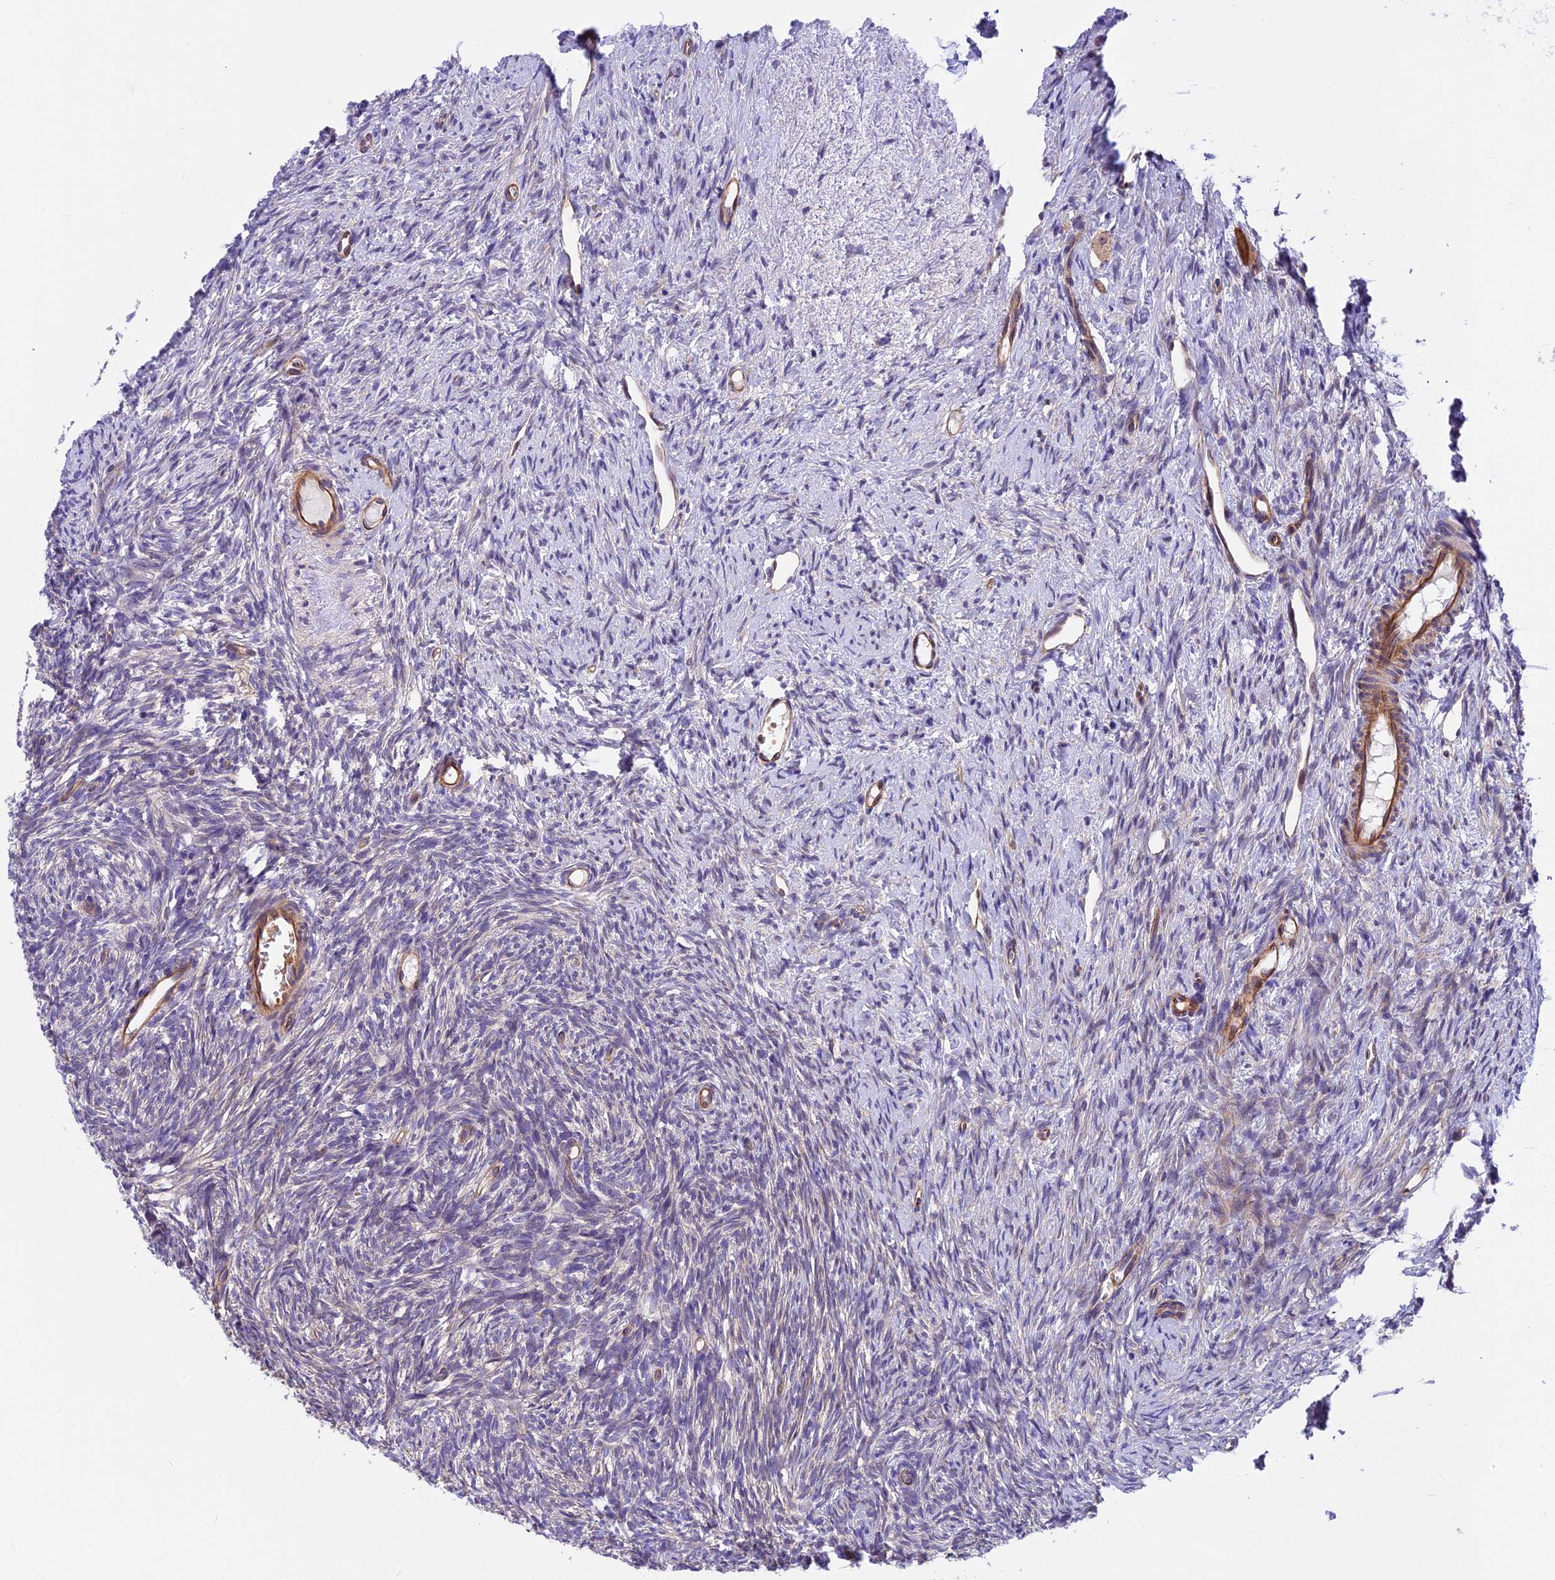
{"staining": {"intensity": "negative", "quantity": "none", "location": "none"}, "tissue": "ovary", "cell_type": "Ovarian stroma cells", "image_type": "normal", "snomed": [{"axis": "morphology", "description": "Normal tissue, NOS"}, {"axis": "topography", "description": "Ovary"}], "caption": "This is an IHC photomicrograph of unremarkable human ovary. There is no expression in ovarian stroma cells.", "gene": "MED20", "patient": {"sex": "female", "age": 51}}